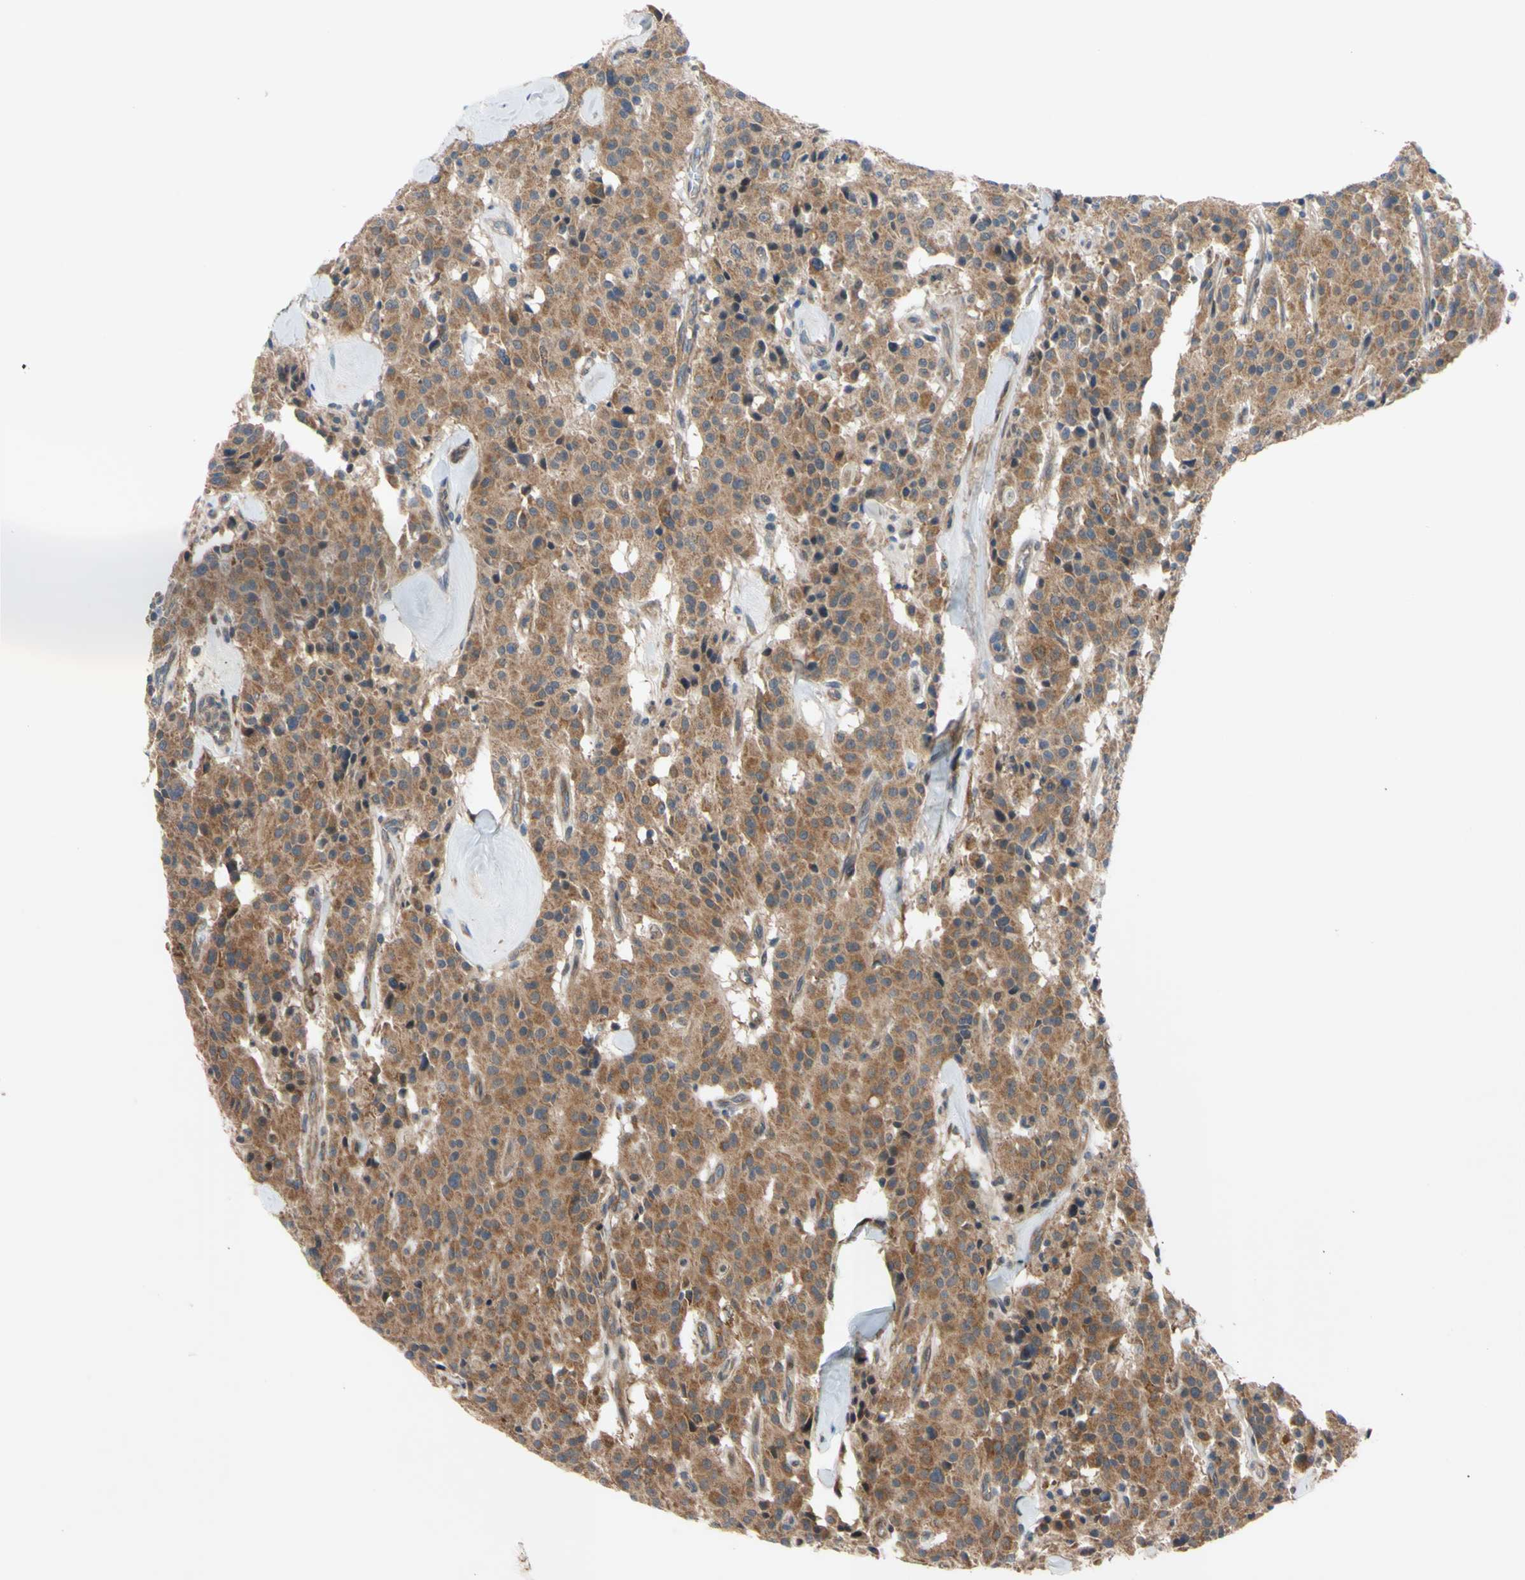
{"staining": {"intensity": "moderate", "quantity": ">75%", "location": "cytoplasmic/membranous"}, "tissue": "carcinoid", "cell_type": "Tumor cells", "image_type": "cancer", "snomed": [{"axis": "morphology", "description": "Carcinoid, malignant, NOS"}, {"axis": "topography", "description": "Lung"}], "caption": "Immunohistochemical staining of human malignant carcinoid displays medium levels of moderate cytoplasmic/membranous expression in about >75% of tumor cells. (IHC, brightfield microscopy, high magnification).", "gene": "SVIL", "patient": {"sex": "male", "age": 30}}